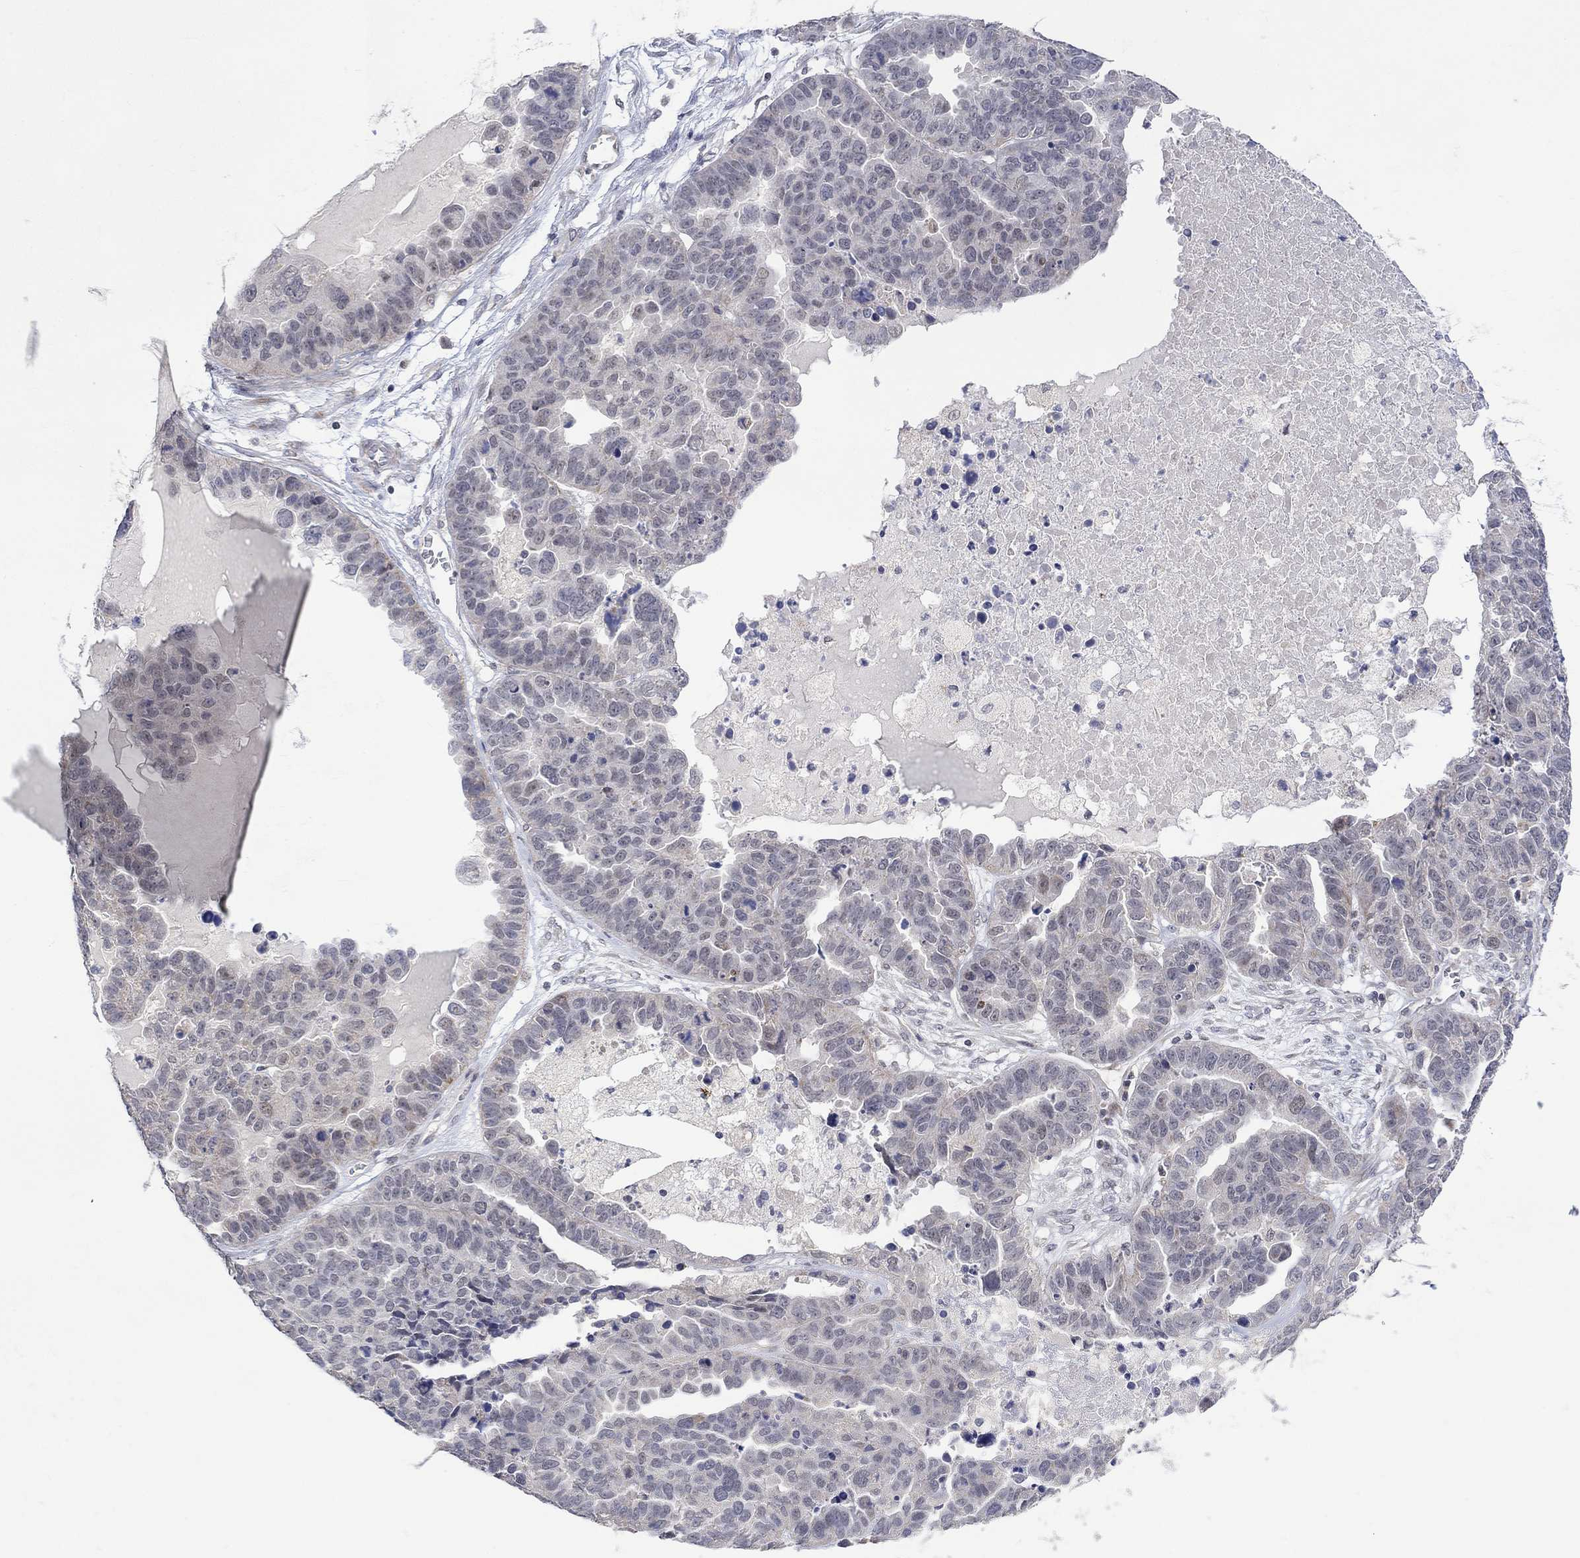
{"staining": {"intensity": "weak", "quantity": "<25%", "location": "cytoplasmic/membranous"}, "tissue": "ovarian cancer", "cell_type": "Tumor cells", "image_type": "cancer", "snomed": [{"axis": "morphology", "description": "Cystadenocarcinoma, serous, NOS"}, {"axis": "topography", "description": "Ovary"}], "caption": "Immunohistochemistry (IHC) of ovarian cancer (serous cystadenocarcinoma) reveals no staining in tumor cells.", "gene": "SLC48A1", "patient": {"sex": "female", "age": 87}}